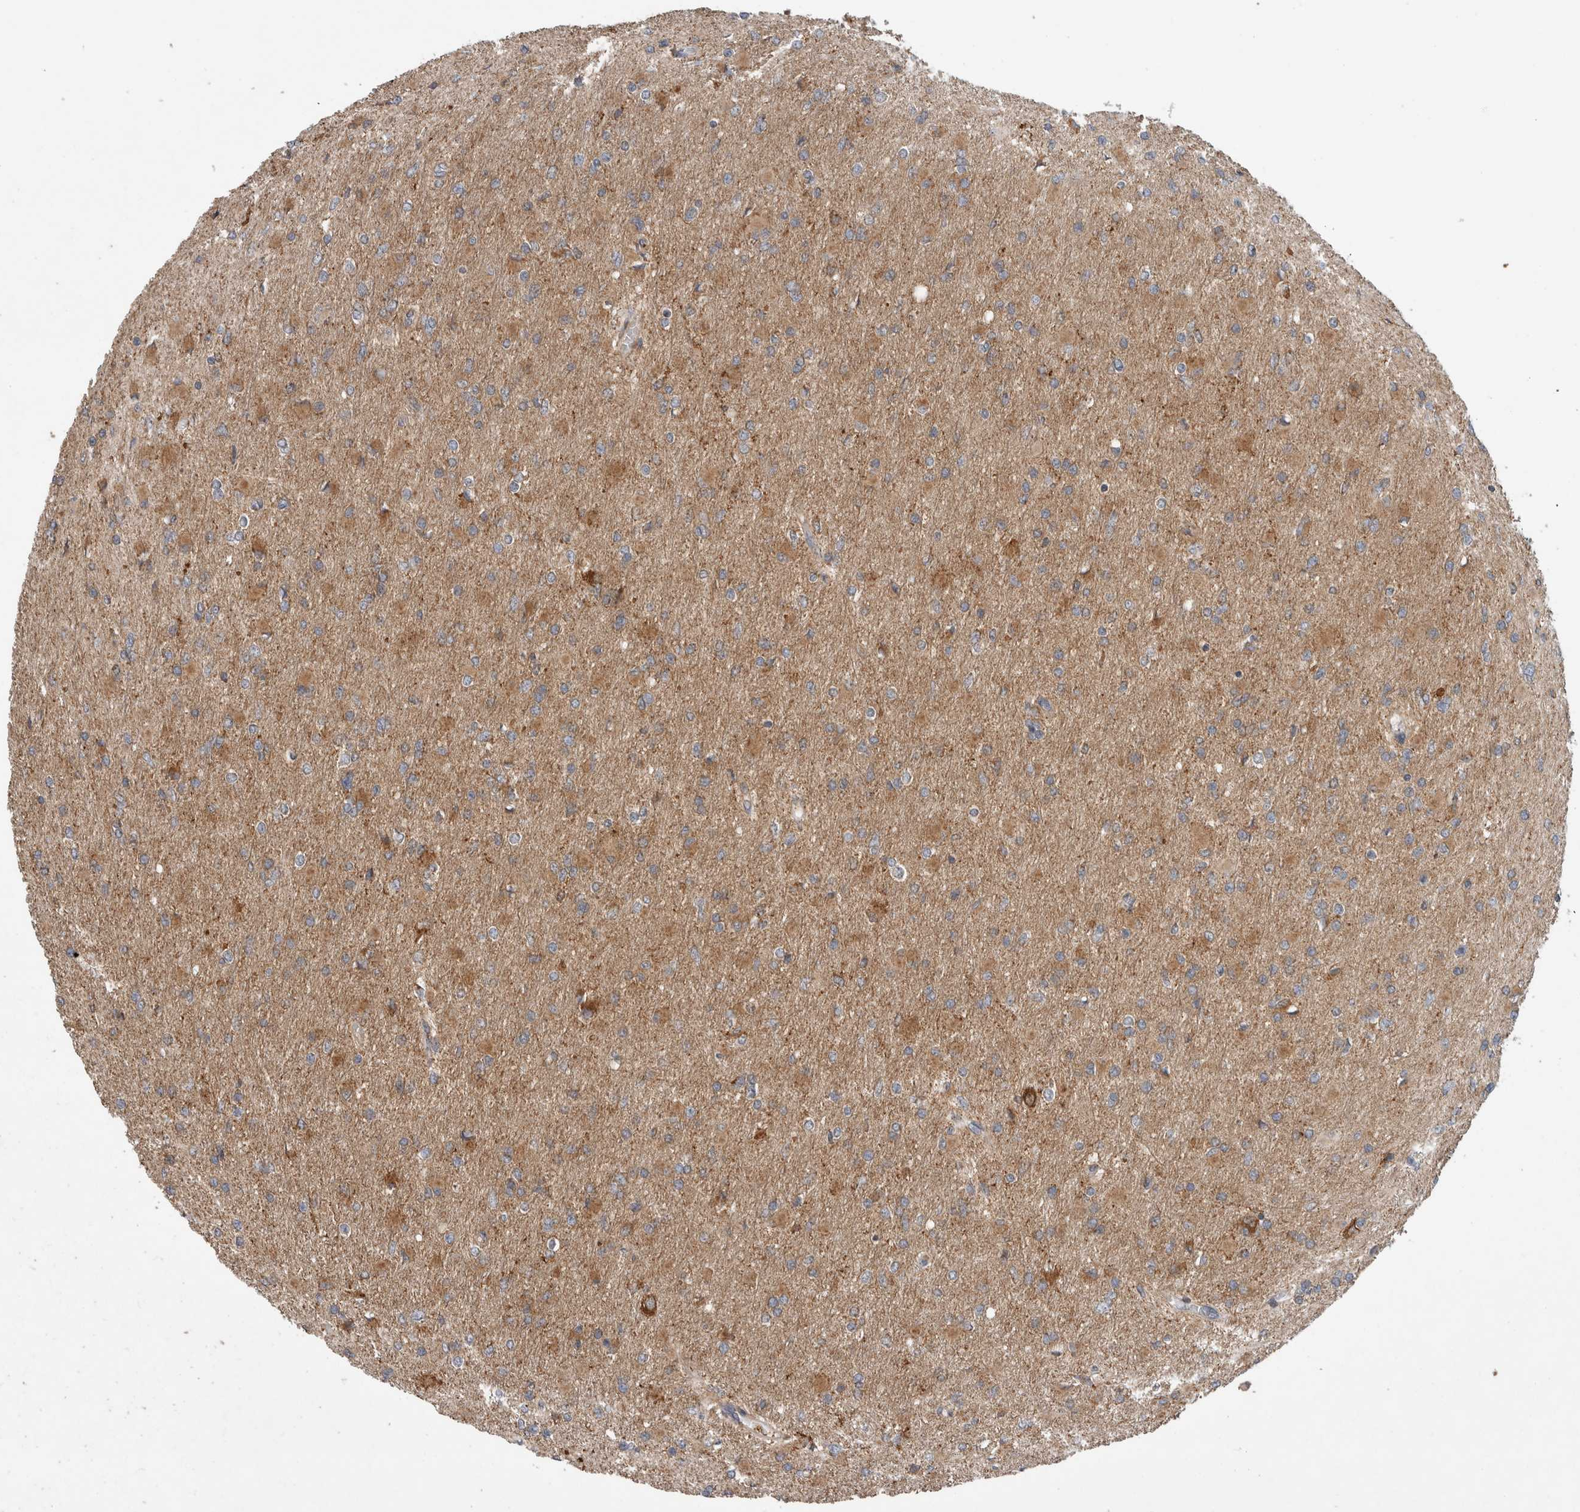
{"staining": {"intensity": "weak", "quantity": "25%-75%", "location": "cytoplasmic/membranous"}, "tissue": "glioma", "cell_type": "Tumor cells", "image_type": "cancer", "snomed": [{"axis": "morphology", "description": "Glioma, malignant, High grade"}, {"axis": "topography", "description": "Cerebral cortex"}], "caption": "Human high-grade glioma (malignant) stained with a protein marker reveals weak staining in tumor cells.", "gene": "ADGRL3", "patient": {"sex": "female", "age": 36}}